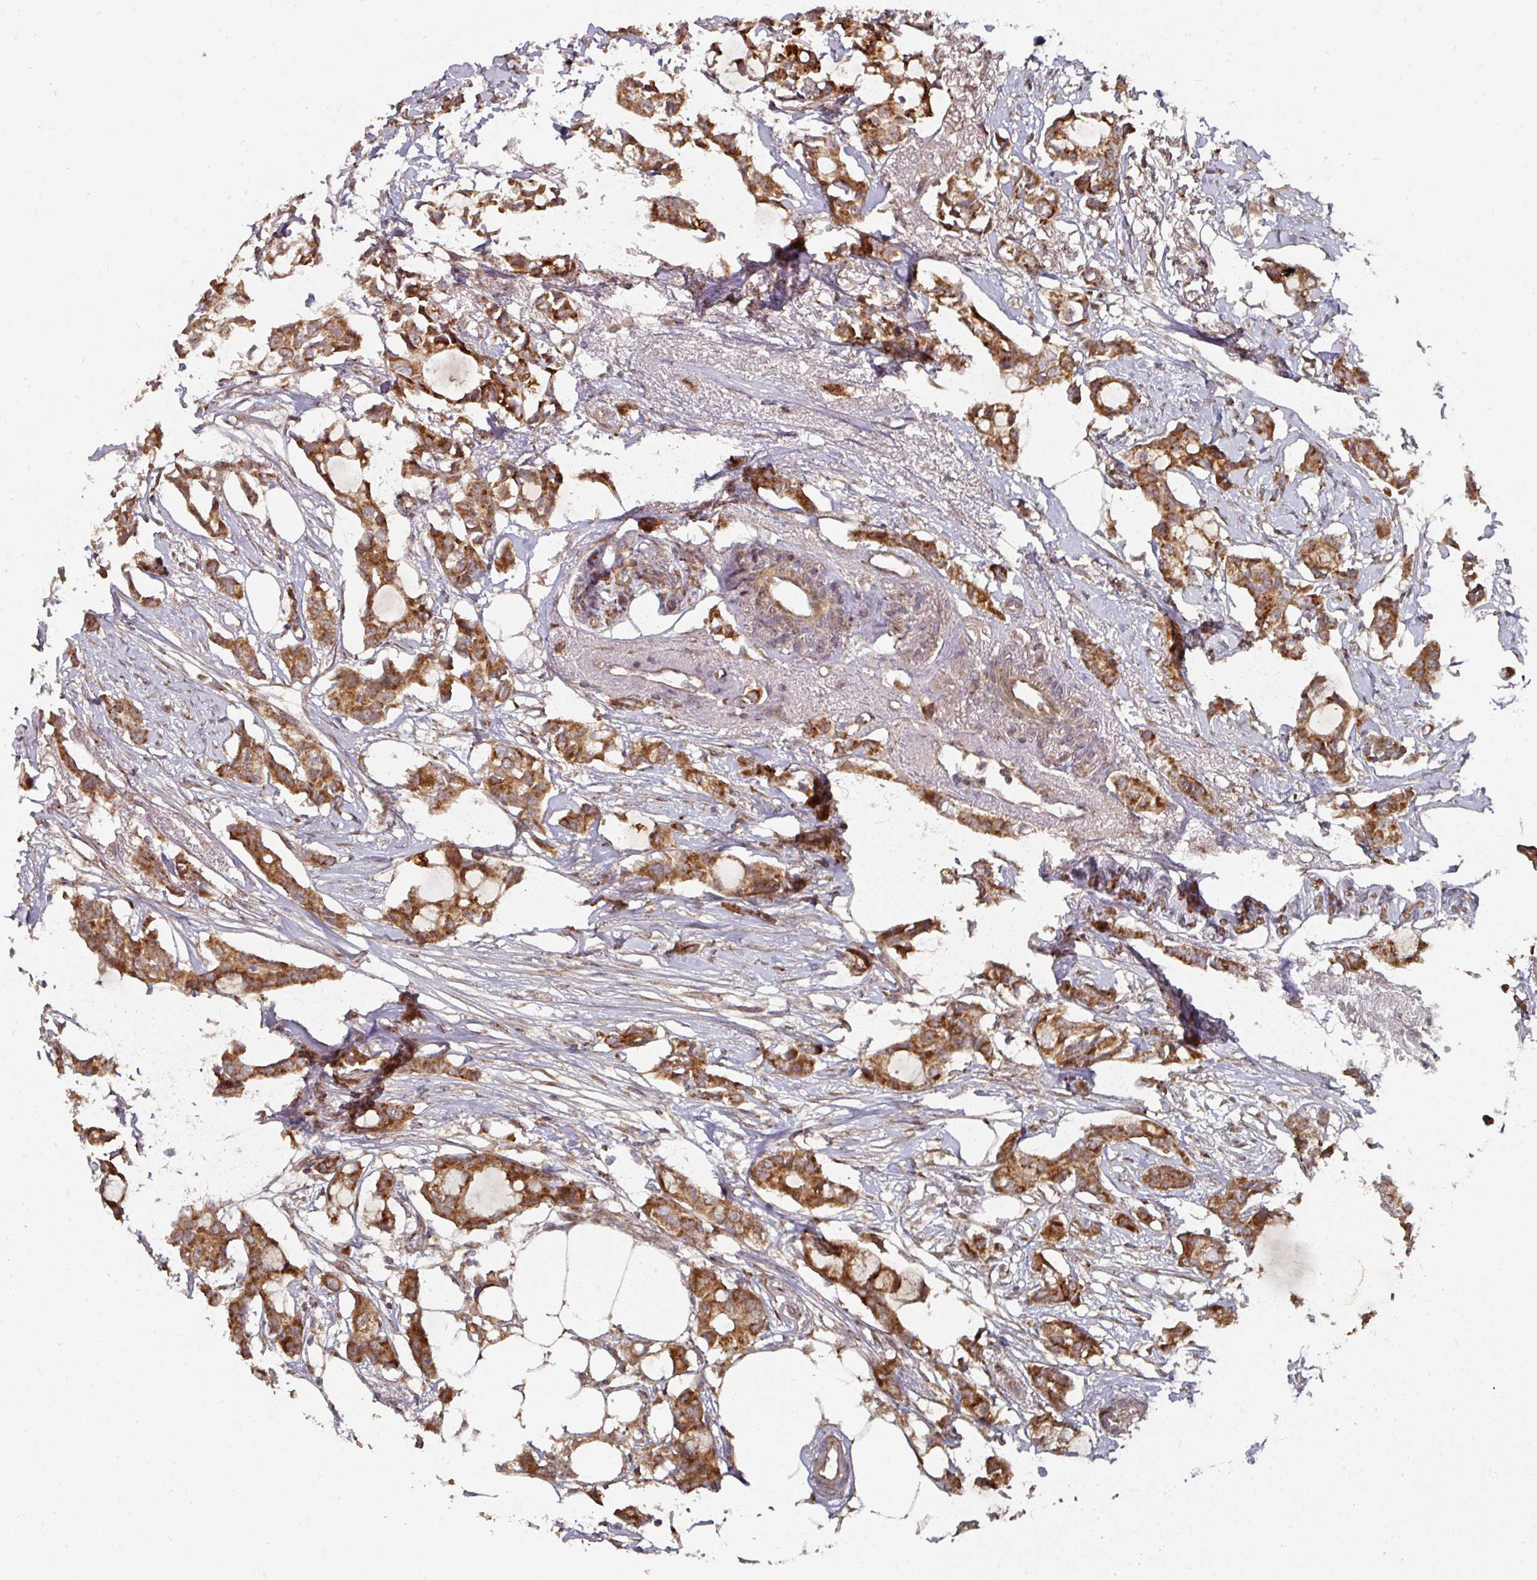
{"staining": {"intensity": "strong", "quantity": ">75%", "location": "cytoplasmic/membranous"}, "tissue": "breast cancer", "cell_type": "Tumor cells", "image_type": "cancer", "snomed": [{"axis": "morphology", "description": "Duct carcinoma"}, {"axis": "topography", "description": "Breast"}], "caption": "IHC image of neoplastic tissue: breast cancer stained using immunohistochemistry (IHC) demonstrates high levels of strong protein expression localized specifically in the cytoplasmic/membranous of tumor cells, appearing as a cytoplasmic/membranous brown color.", "gene": "DNAJC7", "patient": {"sex": "female", "age": 73}}